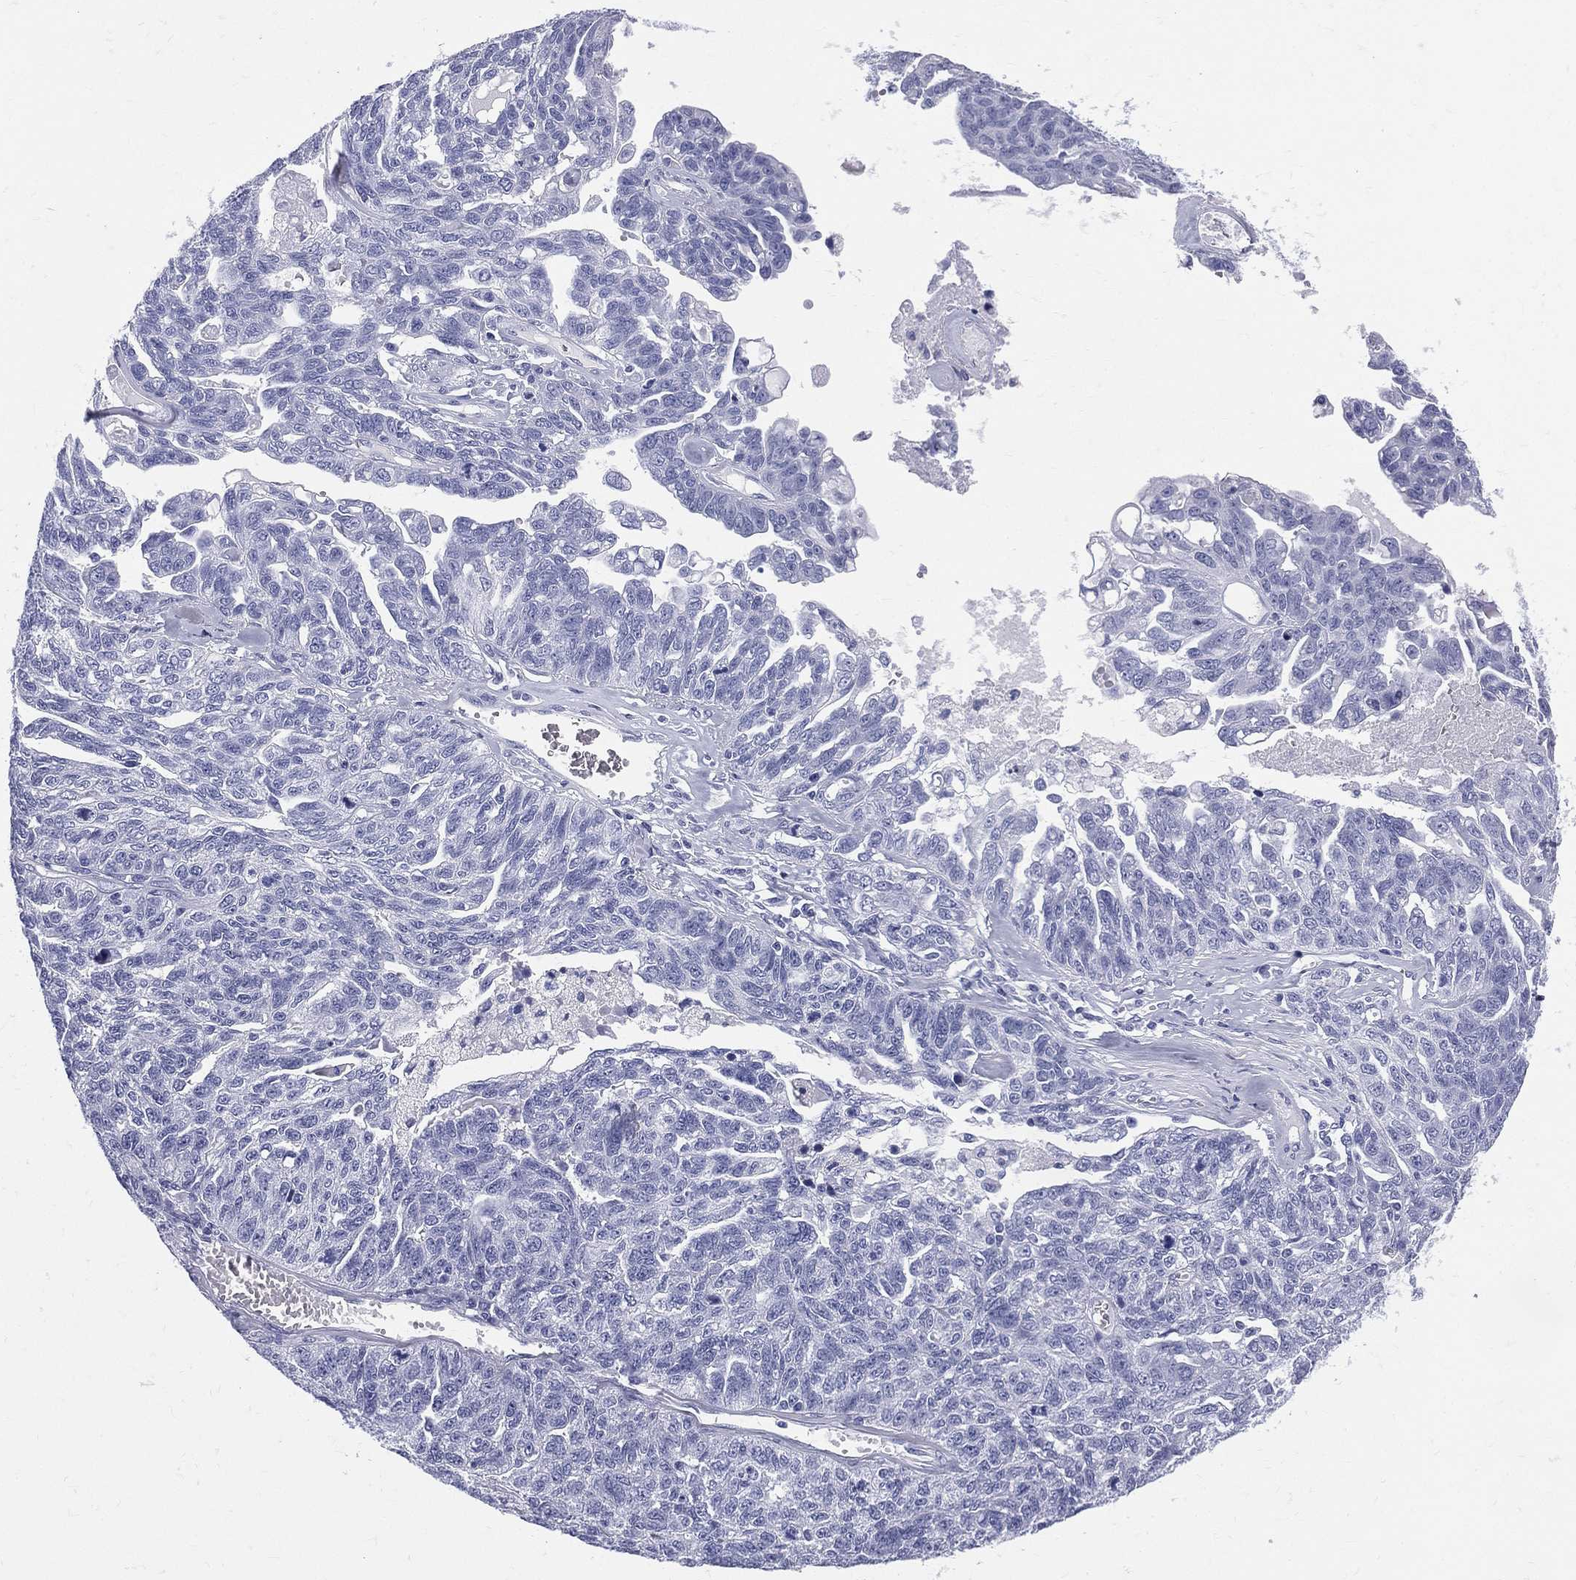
{"staining": {"intensity": "negative", "quantity": "none", "location": "none"}, "tissue": "ovarian cancer", "cell_type": "Tumor cells", "image_type": "cancer", "snomed": [{"axis": "morphology", "description": "Cystadenocarcinoma, serous, NOS"}, {"axis": "topography", "description": "Ovary"}], "caption": "Immunohistochemical staining of human ovarian cancer (serous cystadenocarcinoma) displays no significant positivity in tumor cells.", "gene": "ETNPPL", "patient": {"sex": "female", "age": 71}}